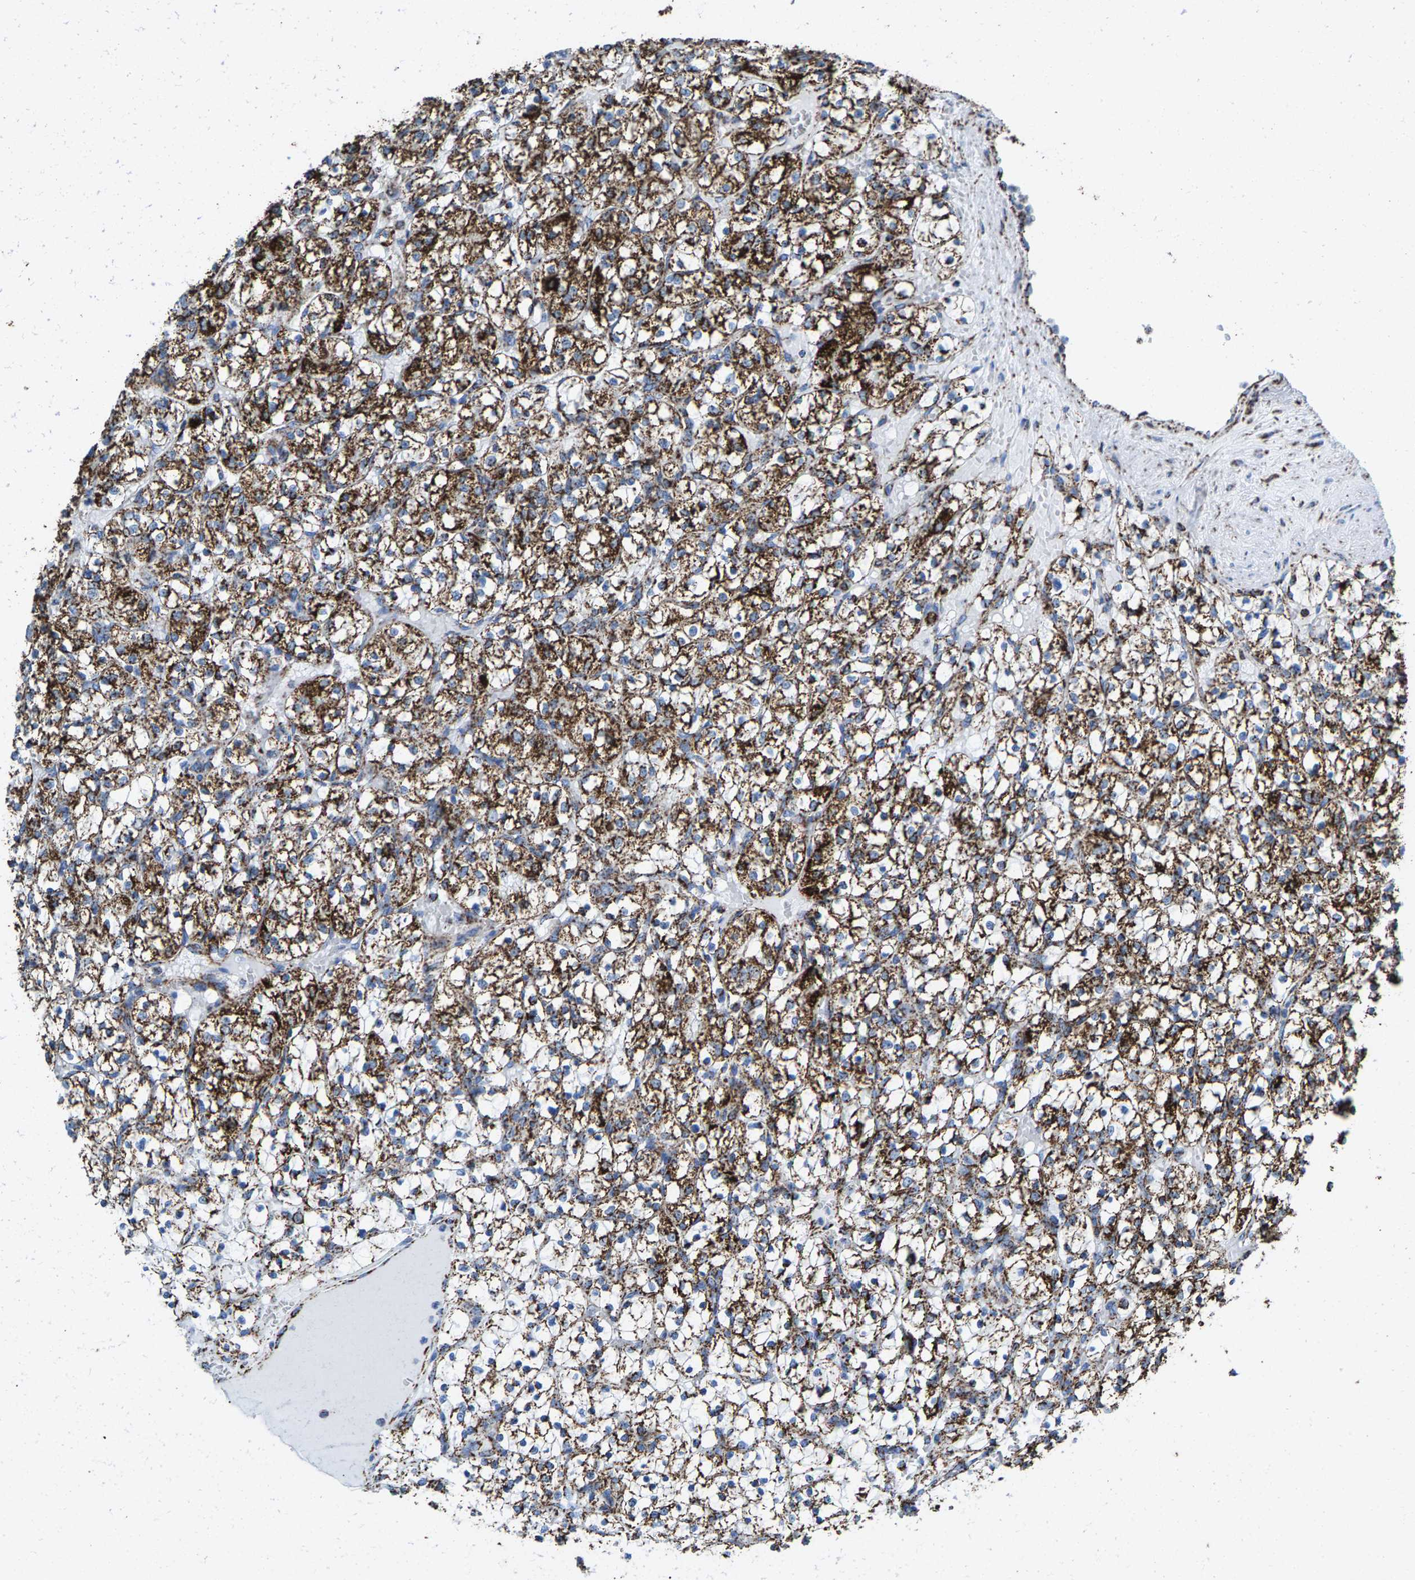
{"staining": {"intensity": "strong", "quantity": ">75%", "location": "cytoplasmic/membranous"}, "tissue": "renal cancer", "cell_type": "Tumor cells", "image_type": "cancer", "snomed": [{"axis": "morphology", "description": "Adenocarcinoma, NOS"}, {"axis": "topography", "description": "Kidney"}], "caption": "Renal adenocarcinoma stained with IHC shows strong cytoplasmic/membranous expression in approximately >75% of tumor cells.", "gene": "ECHS1", "patient": {"sex": "female", "age": 69}}